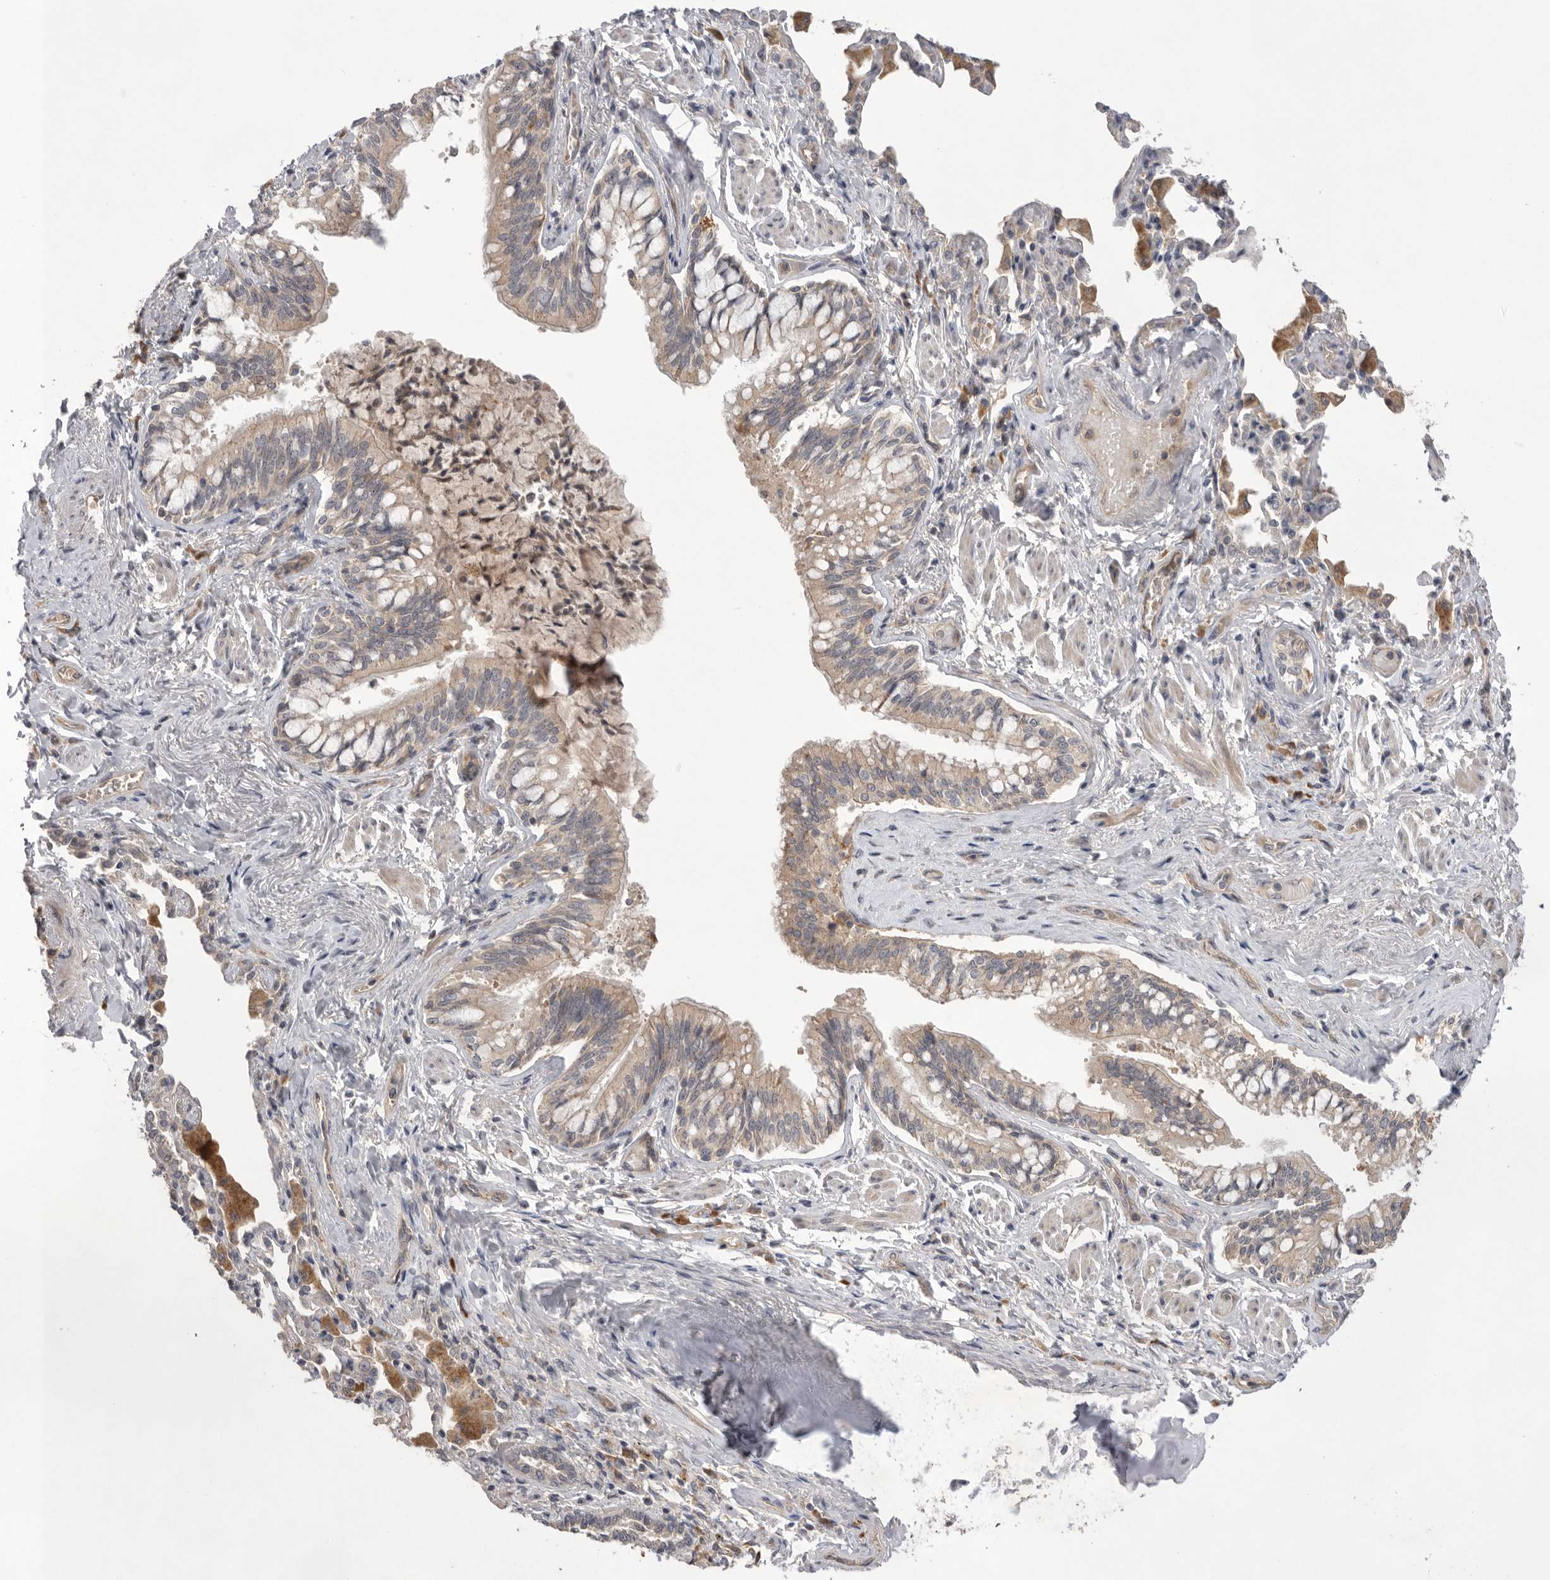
{"staining": {"intensity": "moderate", "quantity": ">75%", "location": "cytoplasmic/membranous"}, "tissue": "bronchus", "cell_type": "Respiratory epithelial cells", "image_type": "normal", "snomed": [{"axis": "morphology", "description": "Normal tissue, NOS"}, {"axis": "morphology", "description": "Inflammation, NOS"}, {"axis": "topography", "description": "Bronchus"}, {"axis": "topography", "description": "Lung"}], "caption": "Immunohistochemistry staining of unremarkable bronchus, which reveals medium levels of moderate cytoplasmic/membranous expression in about >75% of respiratory epithelial cells indicating moderate cytoplasmic/membranous protein positivity. The staining was performed using DAB (3,3'-diaminobenzidine) (brown) for protein detection and nuclei were counterstained in hematoxylin (blue).", "gene": "NRCAM", "patient": {"sex": "female", "age": 46}}